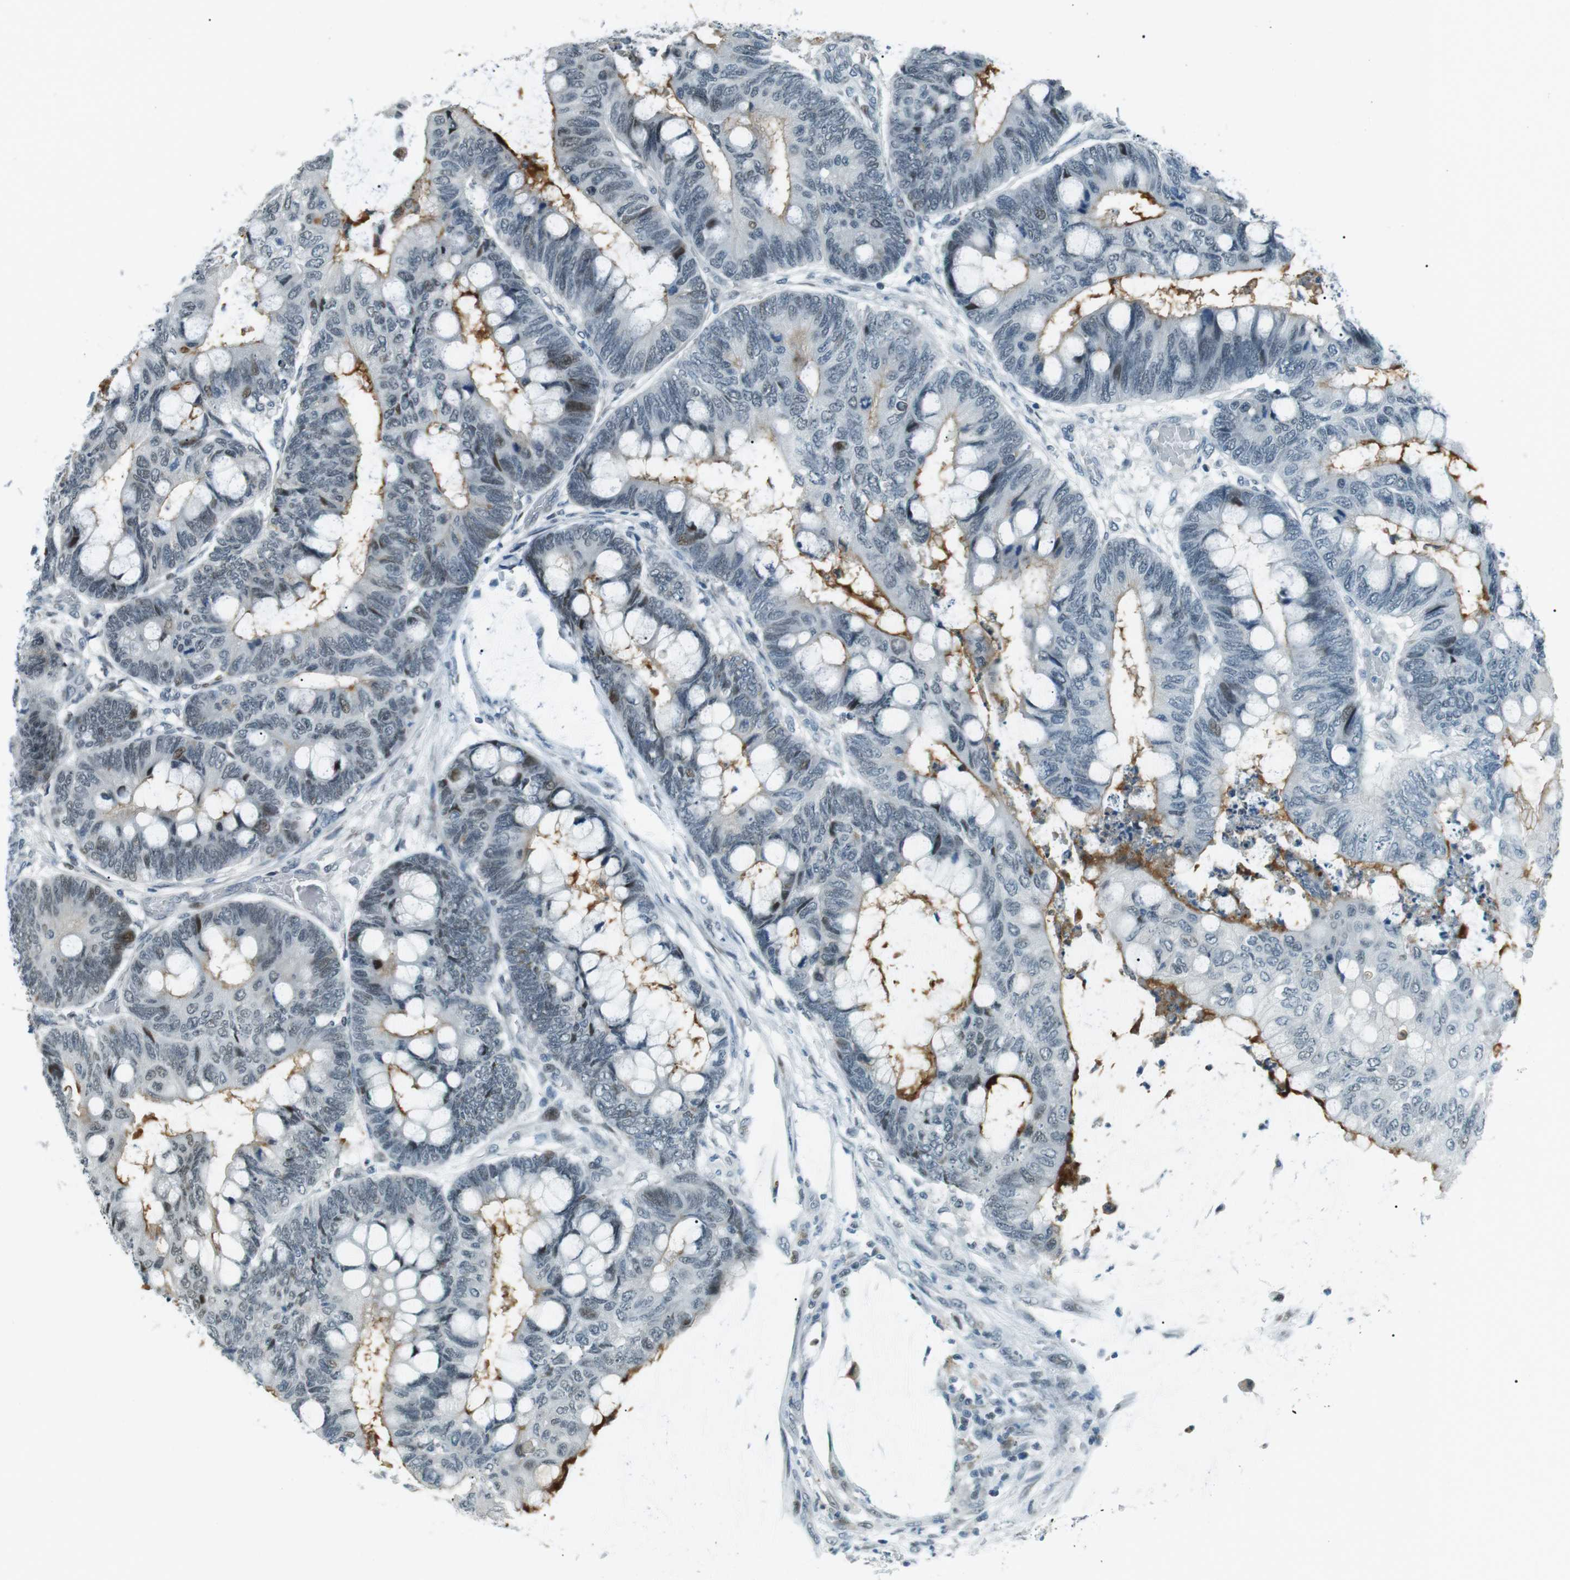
{"staining": {"intensity": "moderate", "quantity": "<25%", "location": "cytoplasmic/membranous,nuclear"}, "tissue": "colorectal cancer", "cell_type": "Tumor cells", "image_type": "cancer", "snomed": [{"axis": "morphology", "description": "Normal tissue, NOS"}, {"axis": "morphology", "description": "Adenocarcinoma, NOS"}, {"axis": "topography", "description": "Rectum"}], "caption": "Colorectal cancer (adenocarcinoma) stained with a brown dye demonstrates moderate cytoplasmic/membranous and nuclear positive positivity in approximately <25% of tumor cells.", "gene": "PJA1", "patient": {"sex": "male", "age": 92}}